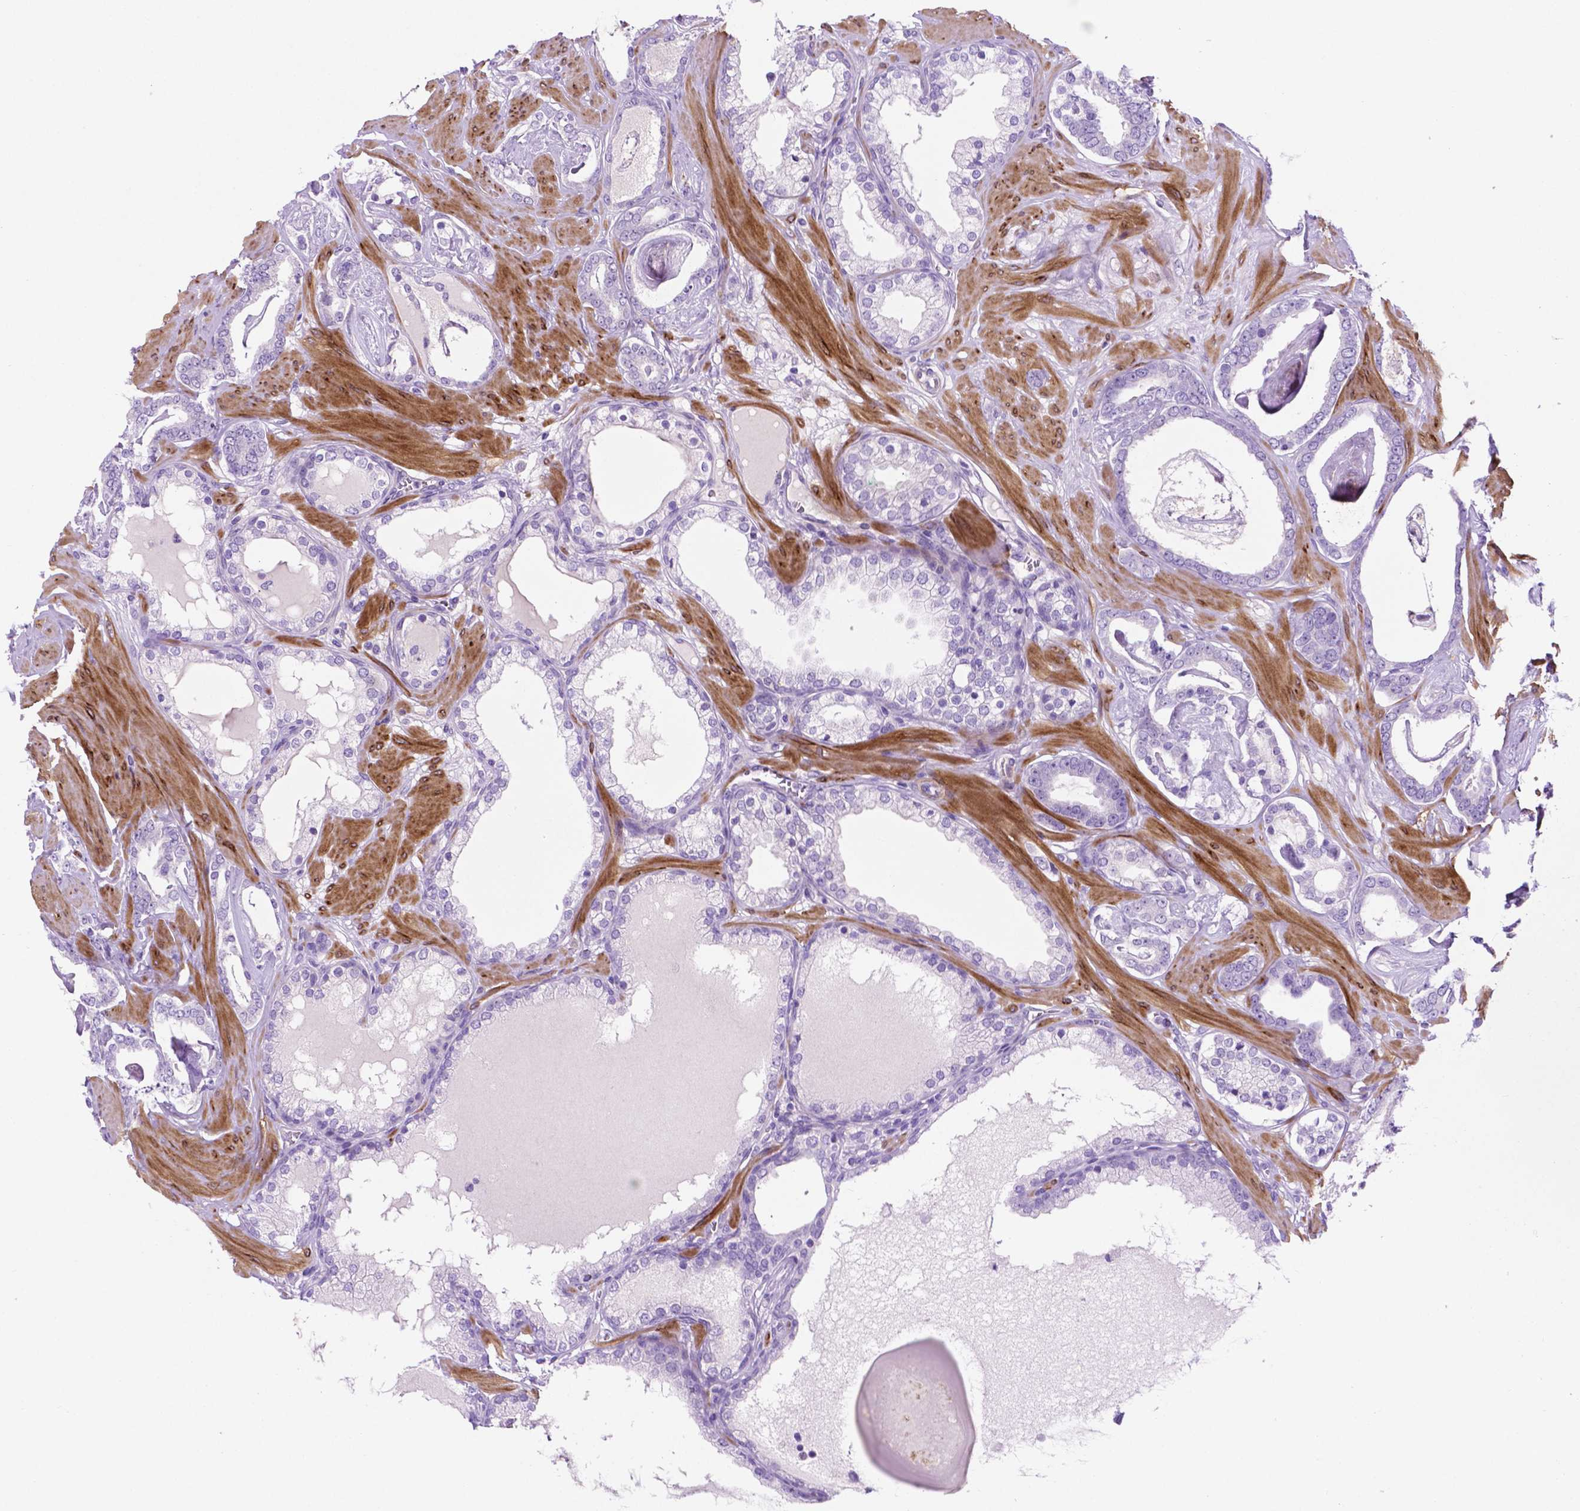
{"staining": {"intensity": "negative", "quantity": "none", "location": "none"}, "tissue": "prostate cancer", "cell_type": "Tumor cells", "image_type": "cancer", "snomed": [{"axis": "morphology", "description": "Adenocarcinoma, High grade"}, {"axis": "topography", "description": "Prostate"}], "caption": "There is no significant expression in tumor cells of prostate cancer.", "gene": "ASPG", "patient": {"sex": "male", "age": 63}}